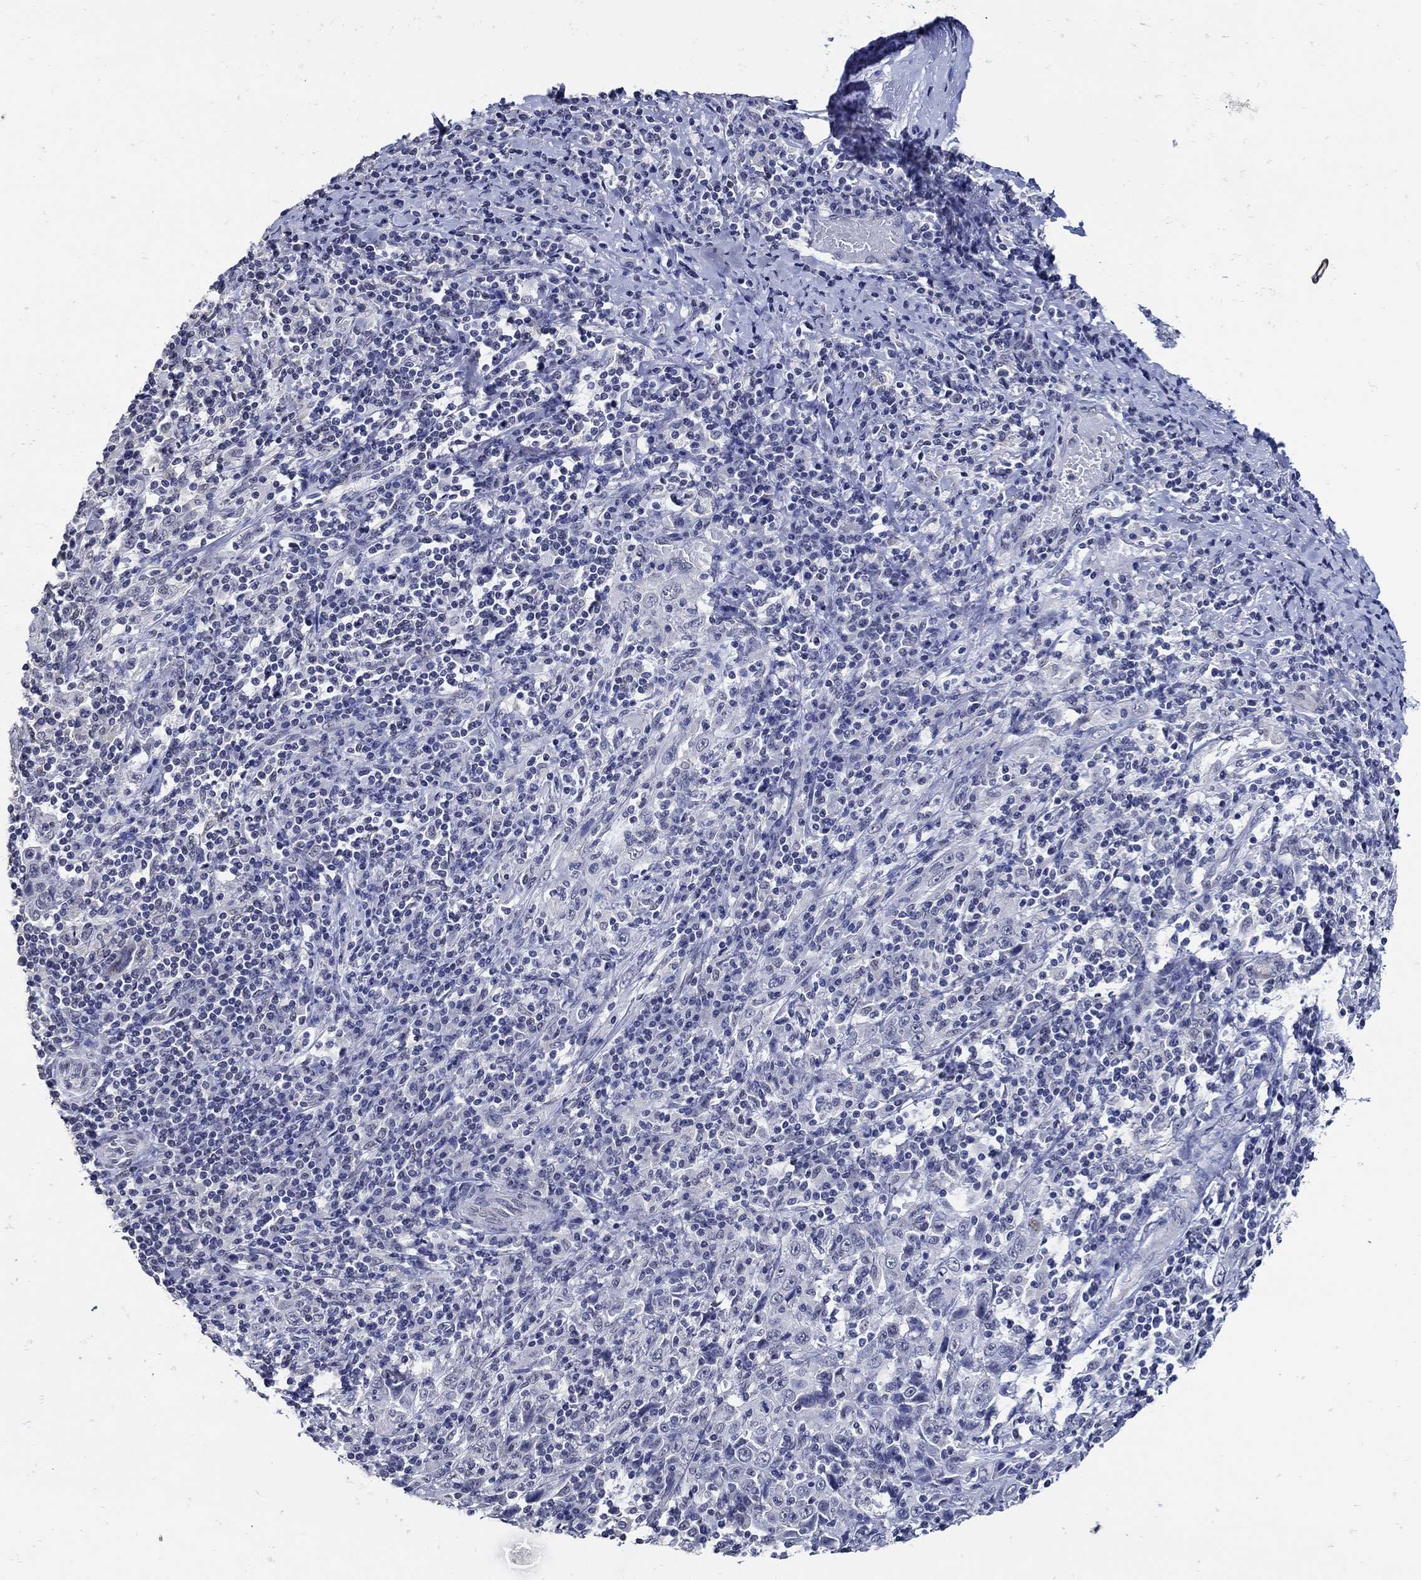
{"staining": {"intensity": "negative", "quantity": "none", "location": "none"}, "tissue": "cervical cancer", "cell_type": "Tumor cells", "image_type": "cancer", "snomed": [{"axis": "morphology", "description": "Squamous cell carcinoma, NOS"}, {"axis": "topography", "description": "Cervix"}], "caption": "Photomicrograph shows no protein expression in tumor cells of cervical squamous cell carcinoma tissue. (IHC, brightfield microscopy, high magnification).", "gene": "KCNN3", "patient": {"sex": "female", "age": 46}}